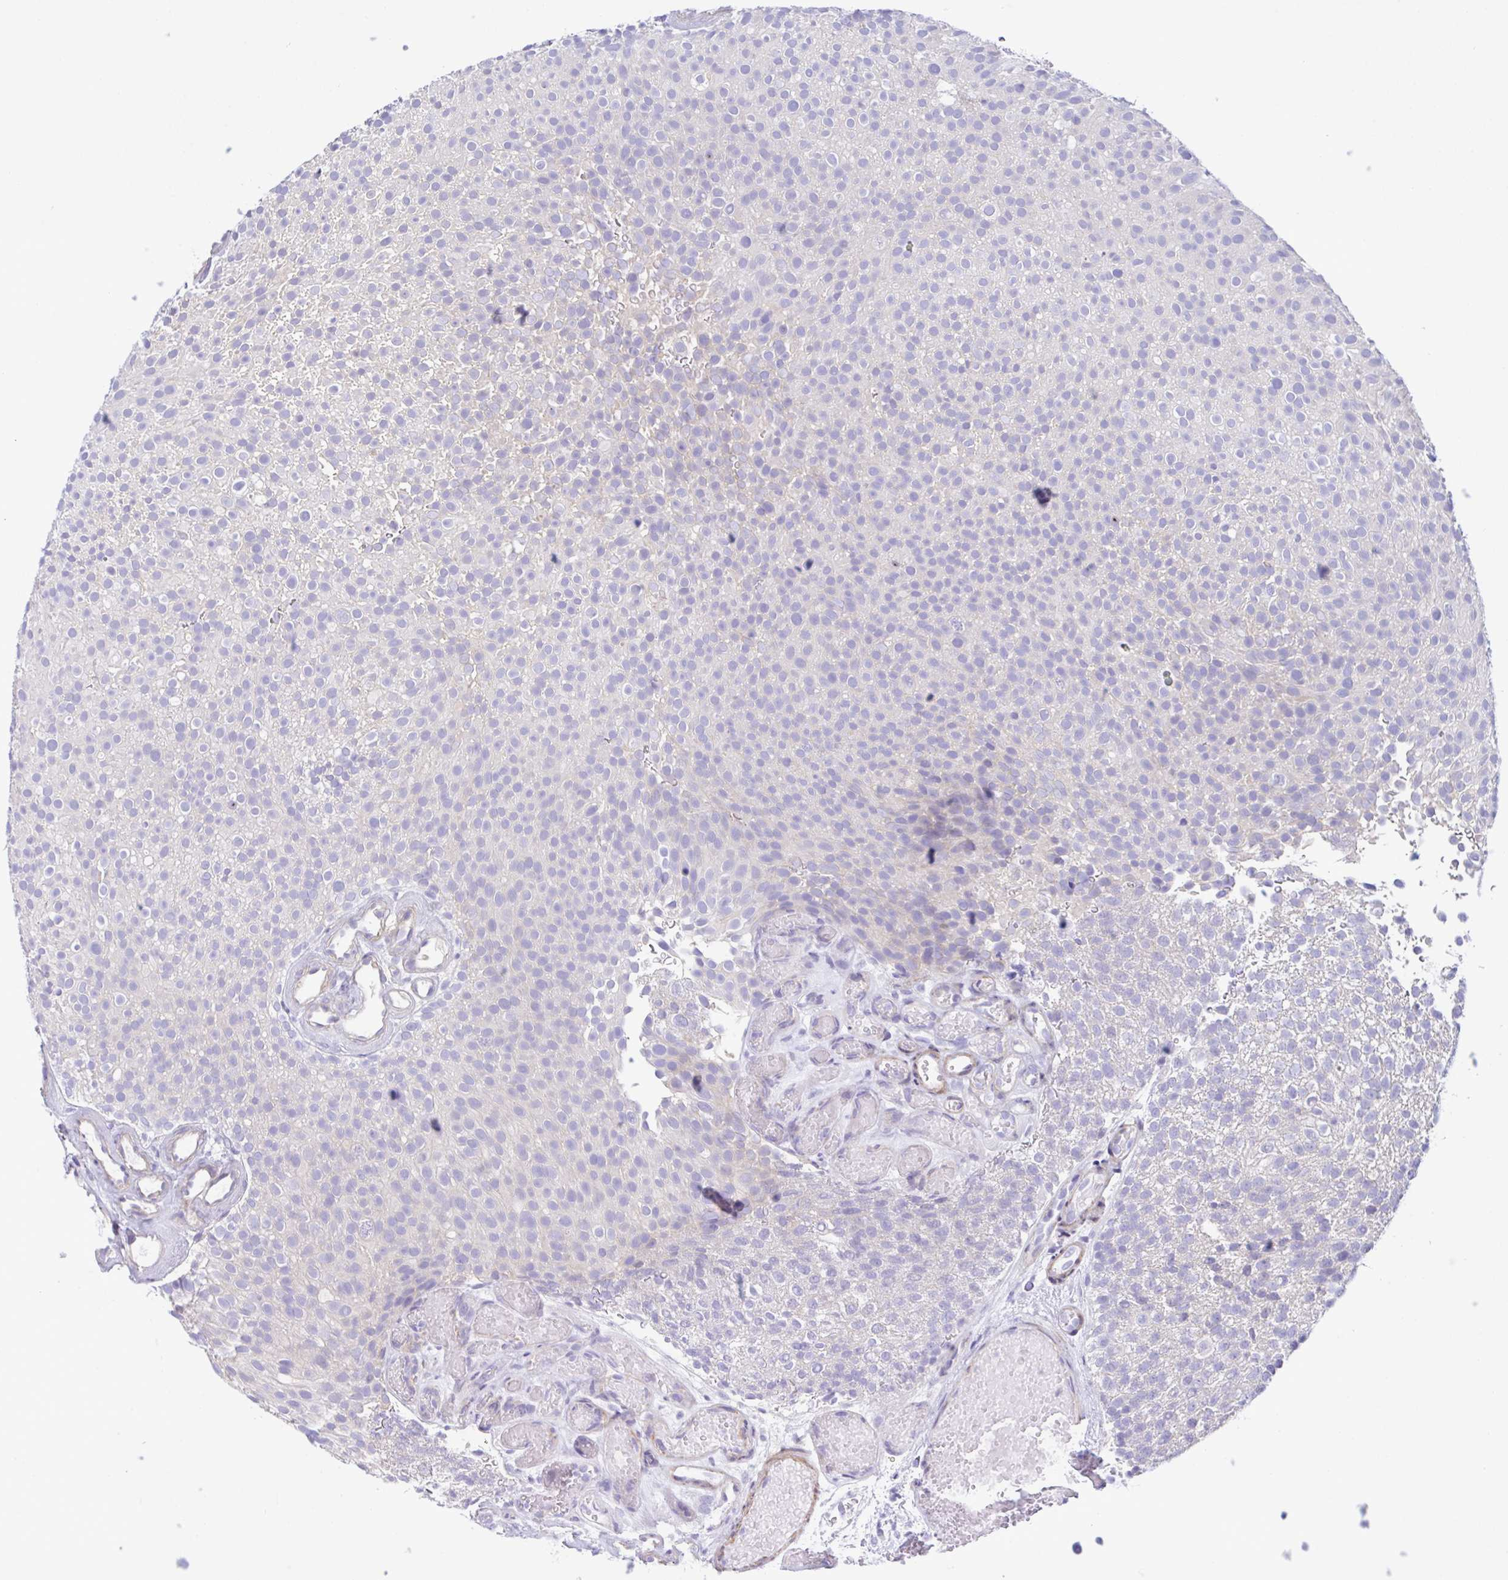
{"staining": {"intensity": "negative", "quantity": "none", "location": "none"}, "tissue": "urothelial cancer", "cell_type": "Tumor cells", "image_type": "cancer", "snomed": [{"axis": "morphology", "description": "Urothelial carcinoma, Low grade"}, {"axis": "topography", "description": "Urinary bladder"}], "caption": "Tumor cells are negative for brown protein staining in urothelial cancer. (Stains: DAB (3,3'-diaminobenzidine) immunohistochemistry with hematoxylin counter stain, Microscopy: brightfield microscopy at high magnification).", "gene": "MED11", "patient": {"sex": "male", "age": 78}}